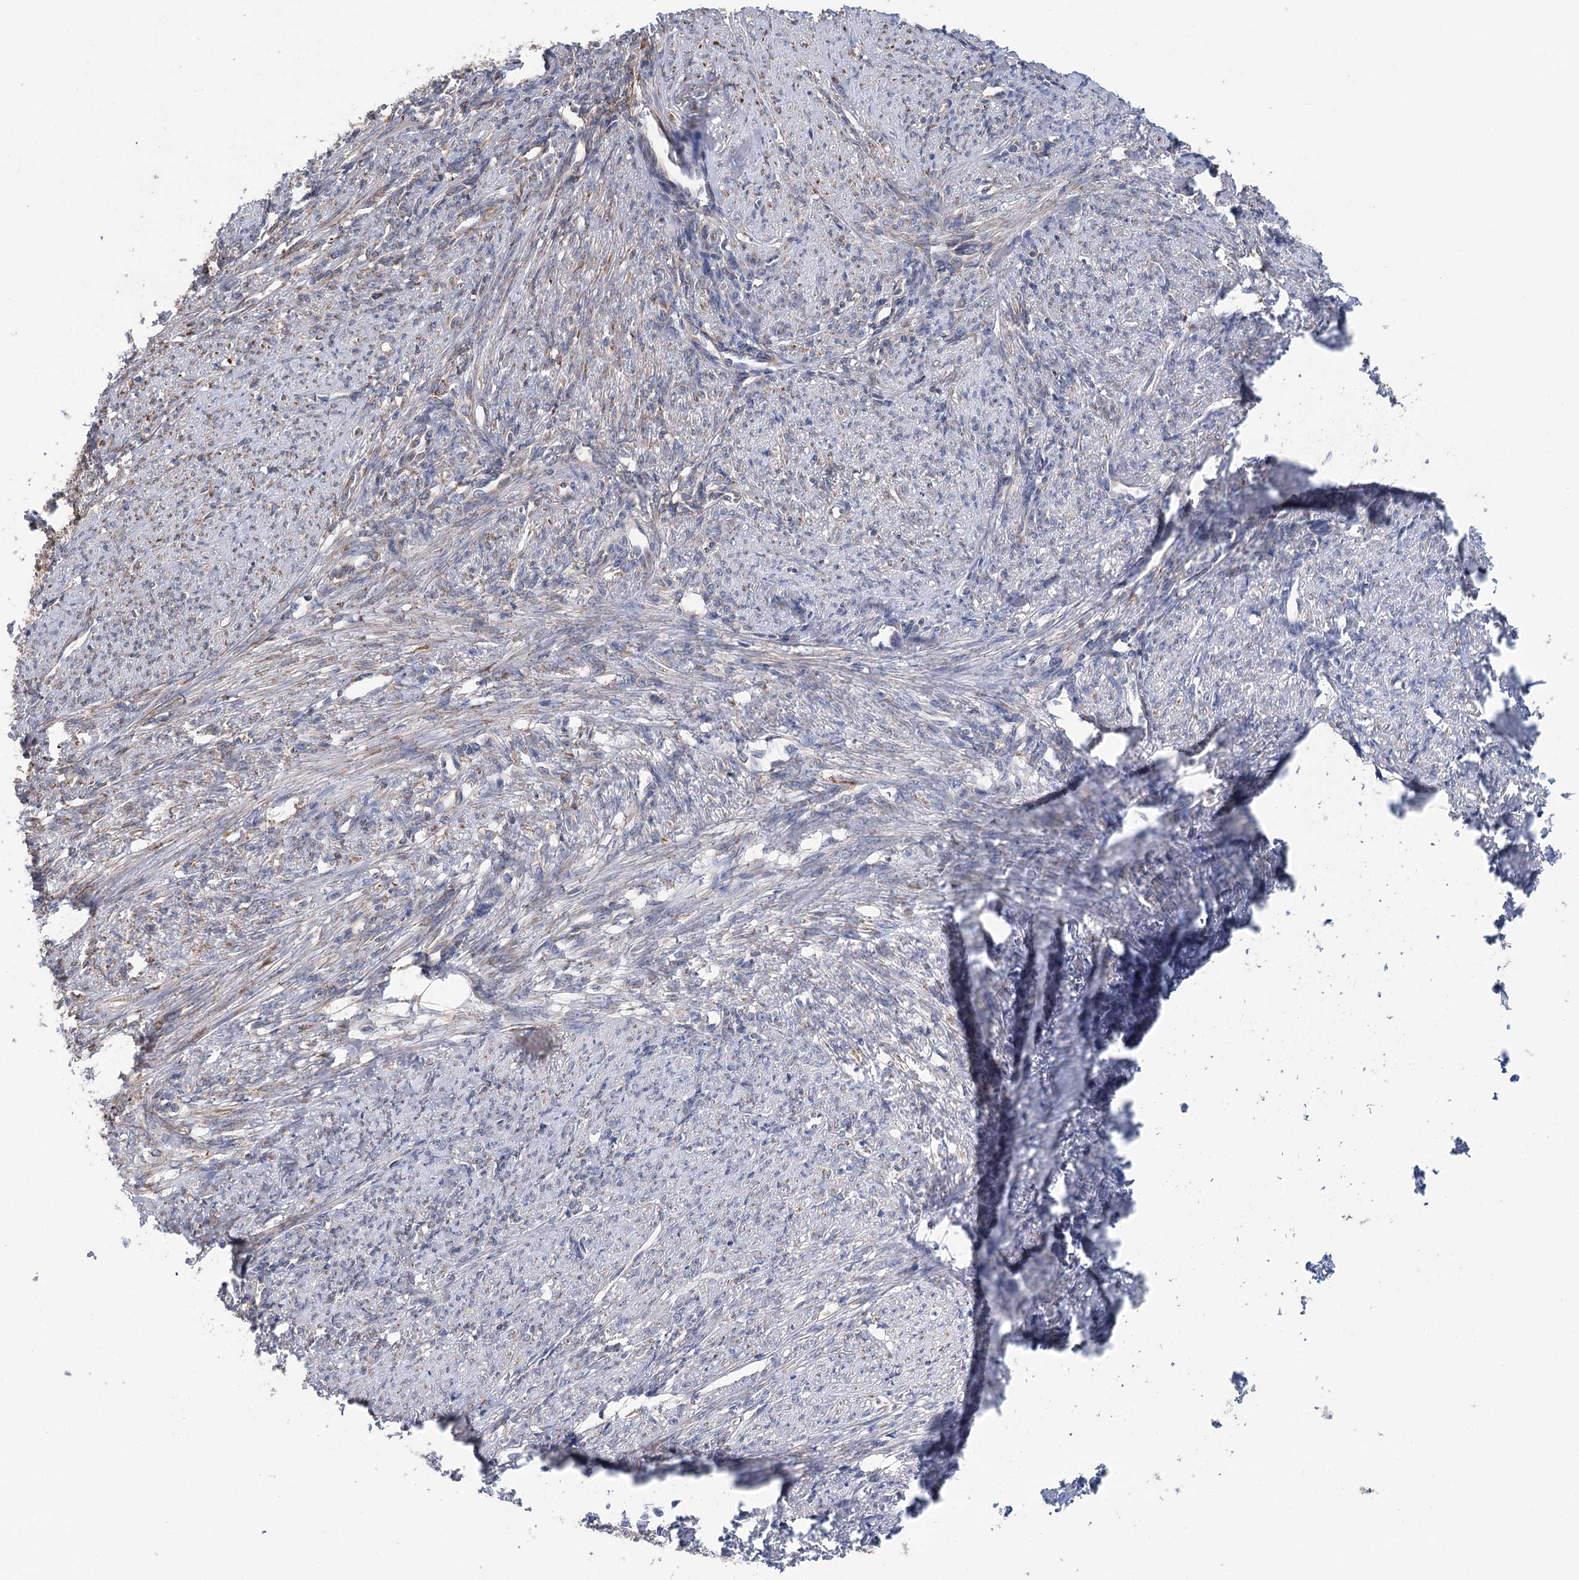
{"staining": {"intensity": "negative", "quantity": "none", "location": "none"}, "tissue": "smooth muscle", "cell_type": "Smooth muscle cells", "image_type": "normal", "snomed": [{"axis": "morphology", "description": "Normal tissue, NOS"}, {"axis": "topography", "description": "Smooth muscle"}, {"axis": "topography", "description": "Uterus"}], "caption": "IHC micrograph of unremarkable smooth muscle: smooth muscle stained with DAB (3,3'-diaminobenzidine) reveals no significant protein positivity in smooth muscle cells. Brightfield microscopy of immunohistochemistry (IHC) stained with DAB (brown) and hematoxylin (blue), captured at high magnification.", "gene": "METTL24", "patient": {"sex": "female", "age": 59}}